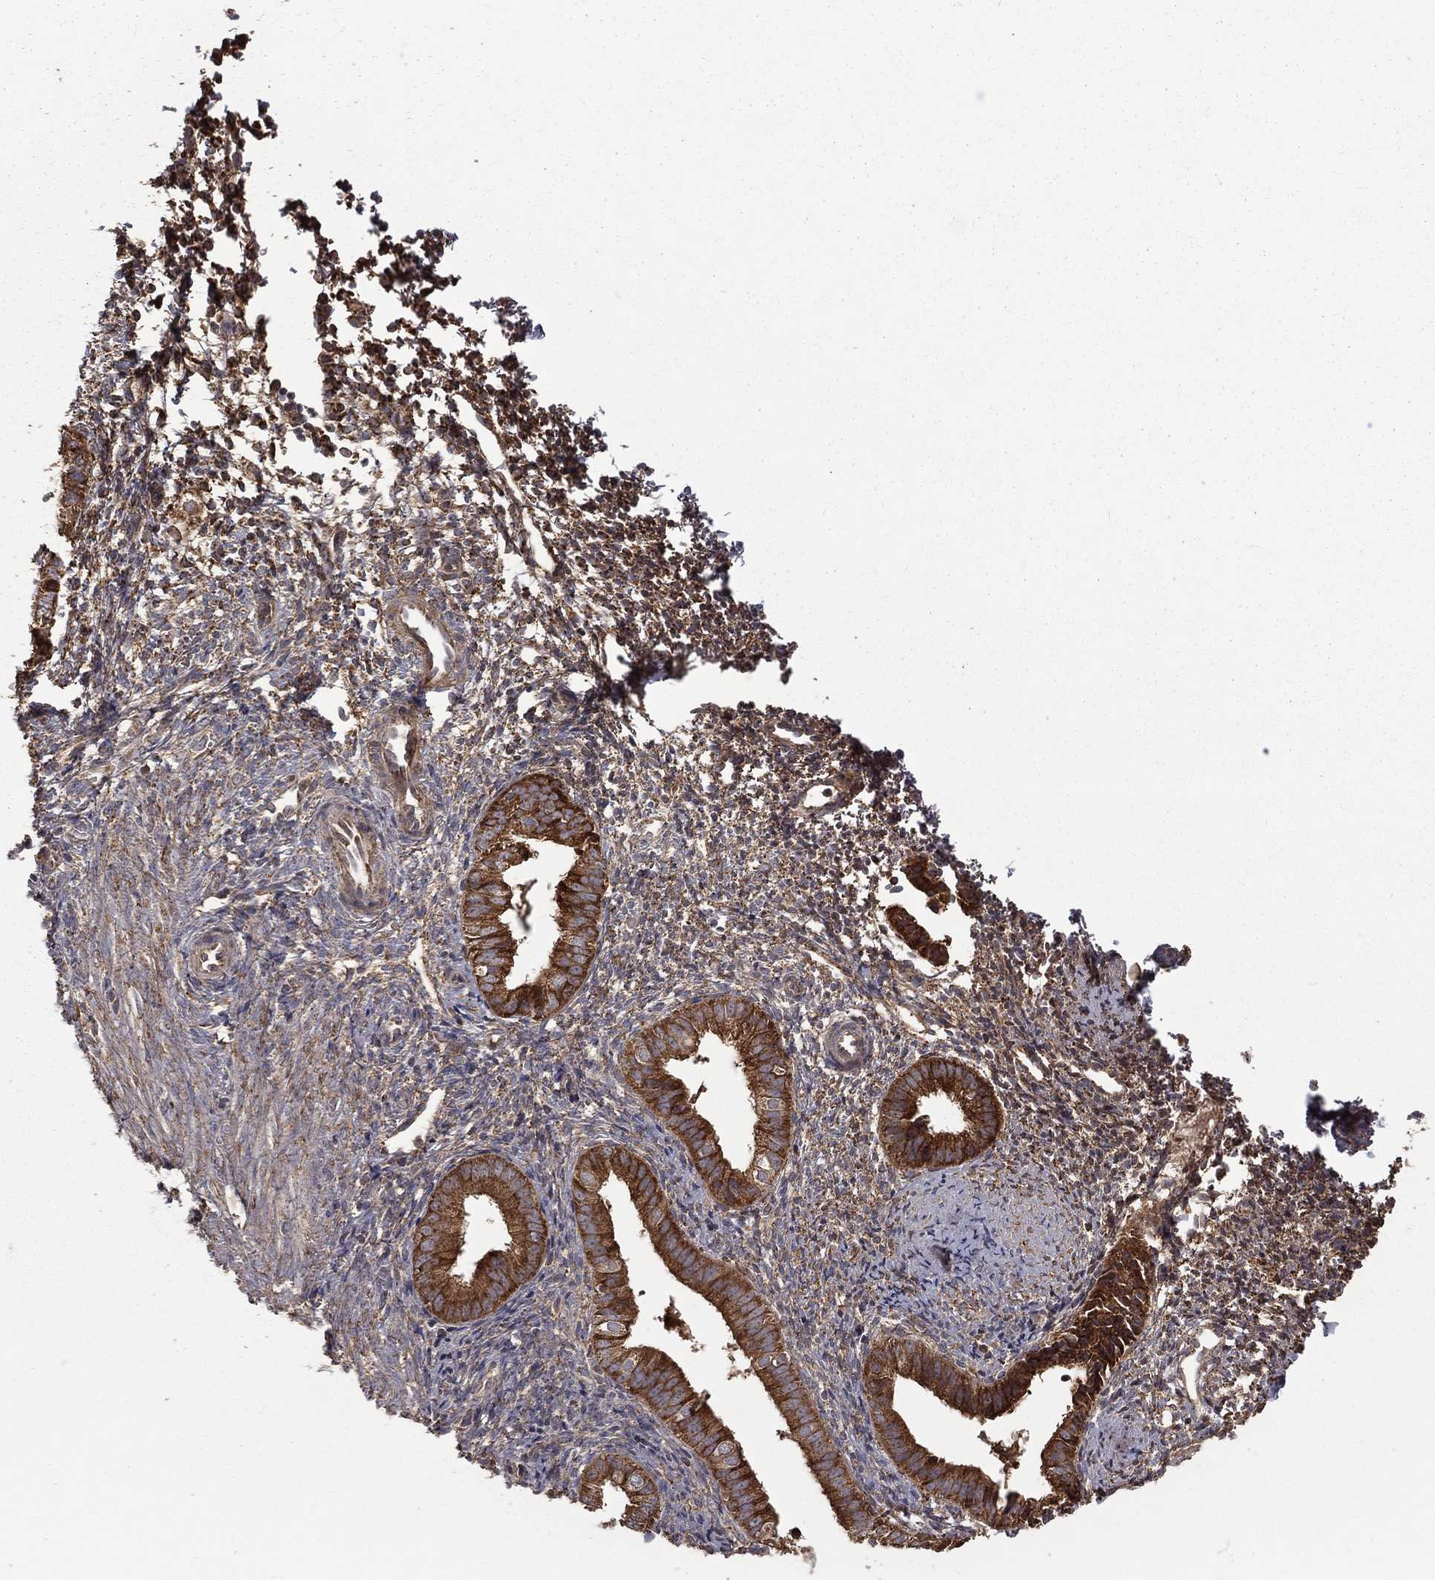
{"staining": {"intensity": "moderate", "quantity": "<25%", "location": "cytoplasmic/membranous"}, "tissue": "endometrium", "cell_type": "Cells in endometrial stroma", "image_type": "normal", "snomed": [{"axis": "morphology", "description": "Normal tissue, NOS"}, {"axis": "topography", "description": "Endometrium"}], "caption": "Protein staining of normal endometrium demonstrates moderate cytoplasmic/membranous expression in about <25% of cells in endometrial stroma. (DAB (3,3'-diaminobenzidine) IHC with brightfield microscopy, high magnification).", "gene": "OLFML1", "patient": {"sex": "female", "age": 47}}